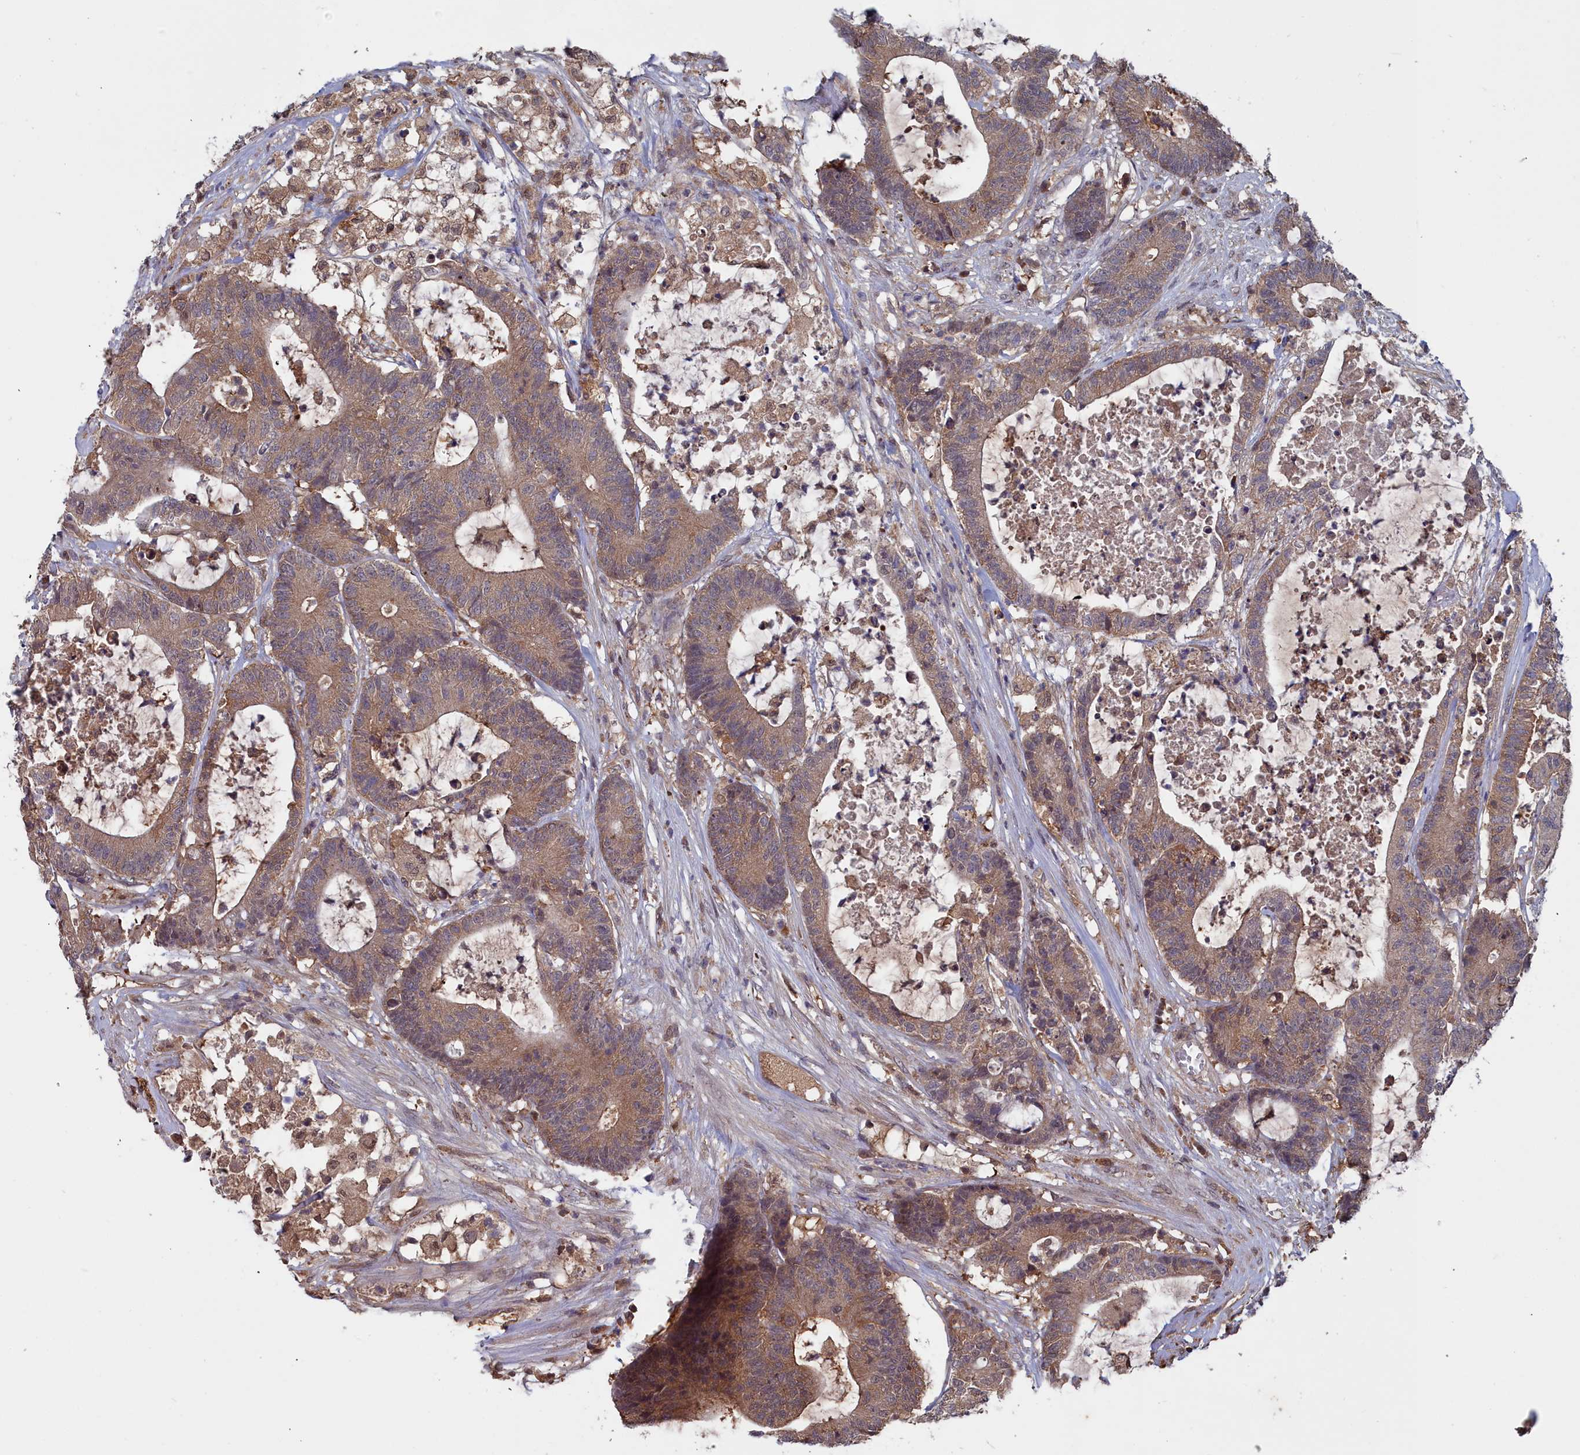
{"staining": {"intensity": "moderate", "quantity": ">75%", "location": "cytoplasmic/membranous"}, "tissue": "colorectal cancer", "cell_type": "Tumor cells", "image_type": "cancer", "snomed": [{"axis": "morphology", "description": "Adenocarcinoma, NOS"}, {"axis": "topography", "description": "Colon"}], "caption": "Colorectal cancer (adenocarcinoma) was stained to show a protein in brown. There is medium levels of moderate cytoplasmic/membranous expression in approximately >75% of tumor cells.", "gene": "GFRA2", "patient": {"sex": "female", "age": 84}}